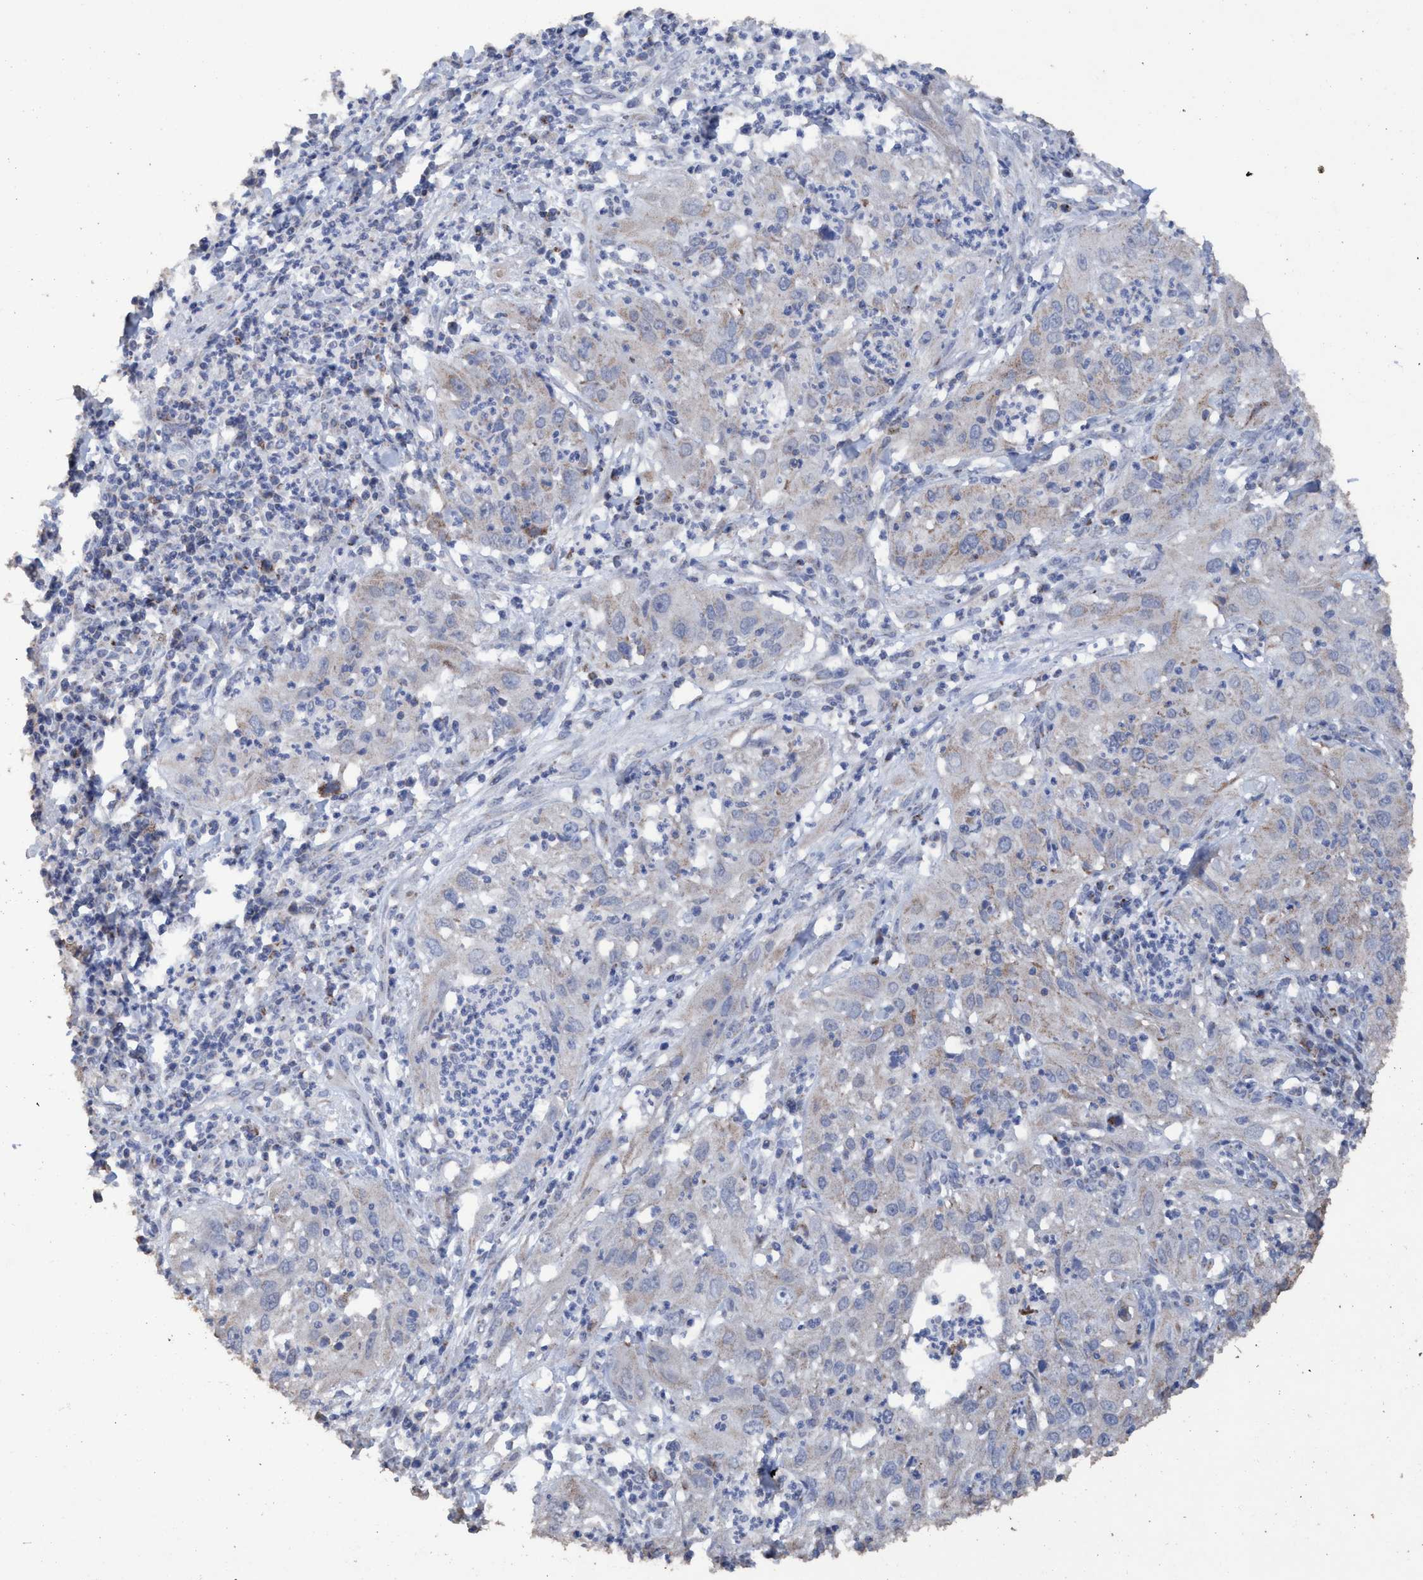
{"staining": {"intensity": "negative", "quantity": "none", "location": "none"}, "tissue": "cervical cancer", "cell_type": "Tumor cells", "image_type": "cancer", "snomed": [{"axis": "morphology", "description": "Squamous cell carcinoma, NOS"}, {"axis": "topography", "description": "Cervix"}], "caption": "This is an immunohistochemistry (IHC) image of cervical cancer. There is no positivity in tumor cells.", "gene": "RSAD1", "patient": {"sex": "female", "age": 32}}